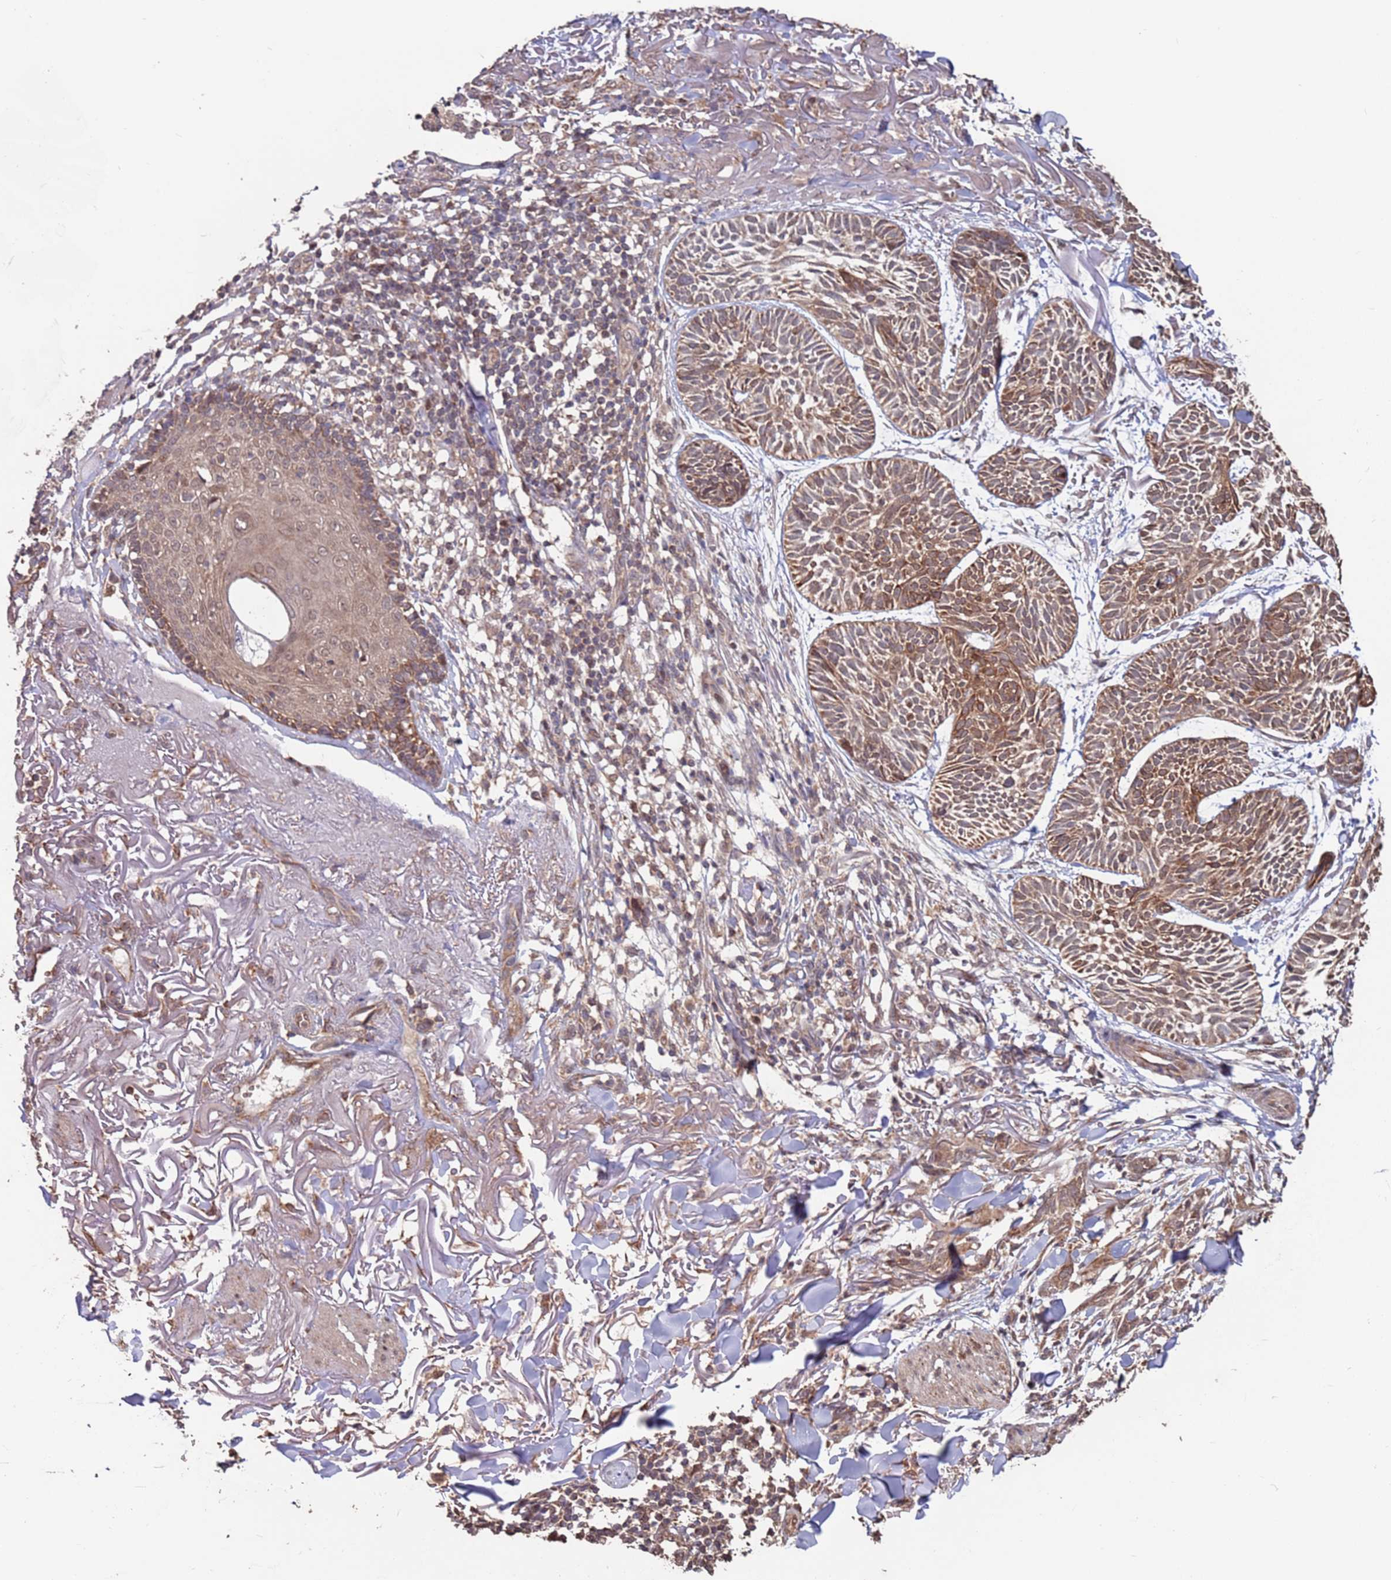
{"staining": {"intensity": "moderate", "quantity": ">75%", "location": "cytoplasmic/membranous"}, "tissue": "skin cancer", "cell_type": "Tumor cells", "image_type": "cancer", "snomed": [{"axis": "morphology", "description": "Normal tissue, NOS"}, {"axis": "morphology", "description": "Basal cell carcinoma"}, {"axis": "topography", "description": "Skin"}], "caption": "Skin cancer (basal cell carcinoma) stained with DAB IHC displays medium levels of moderate cytoplasmic/membranous positivity in approximately >75% of tumor cells. (DAB (3,3'-diaminobenzidine) = brown stain, brightfield microscopy at high magnification).", "gene": "PRR7", "patient": {"sex": "male", "age": 66}}